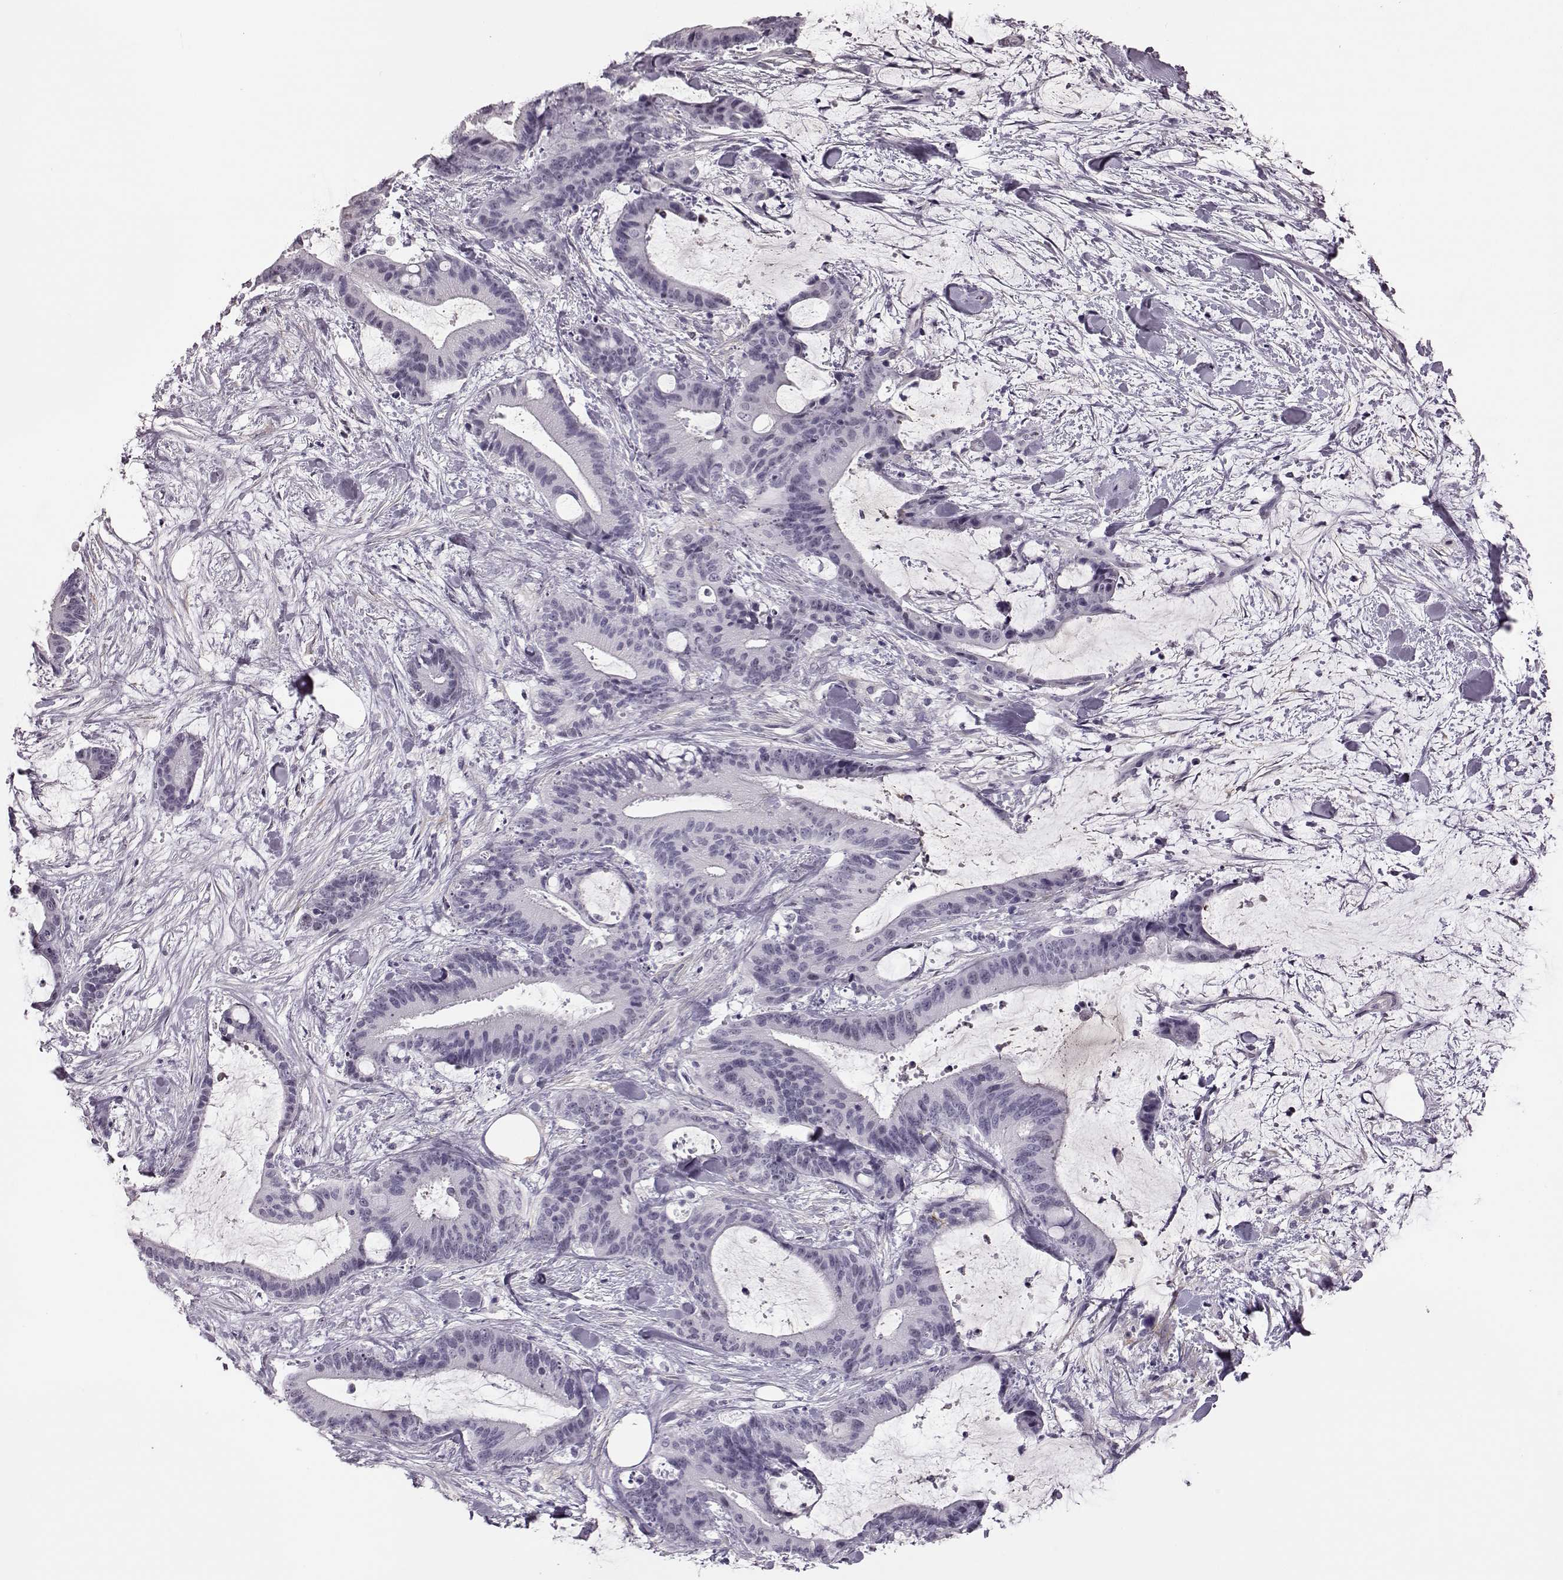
{"staining": {"intensity": "negative", "quantity": "none", "location": "none"}, "tissue": "liver cancer", "cell_type": "Tumor cells", "image_type": "cancer", "snomed": [{"axis": "morphology", "description": "Cholangiocarcinoma"}, {"axis": "topography", "description": "Liver"}], "caption": "Liver cancer was stained to show a protein in brown. There is no significant staining in tumor cells.", "gene": "TRIM69", "patient": {"sex": "female", "age": 73}}